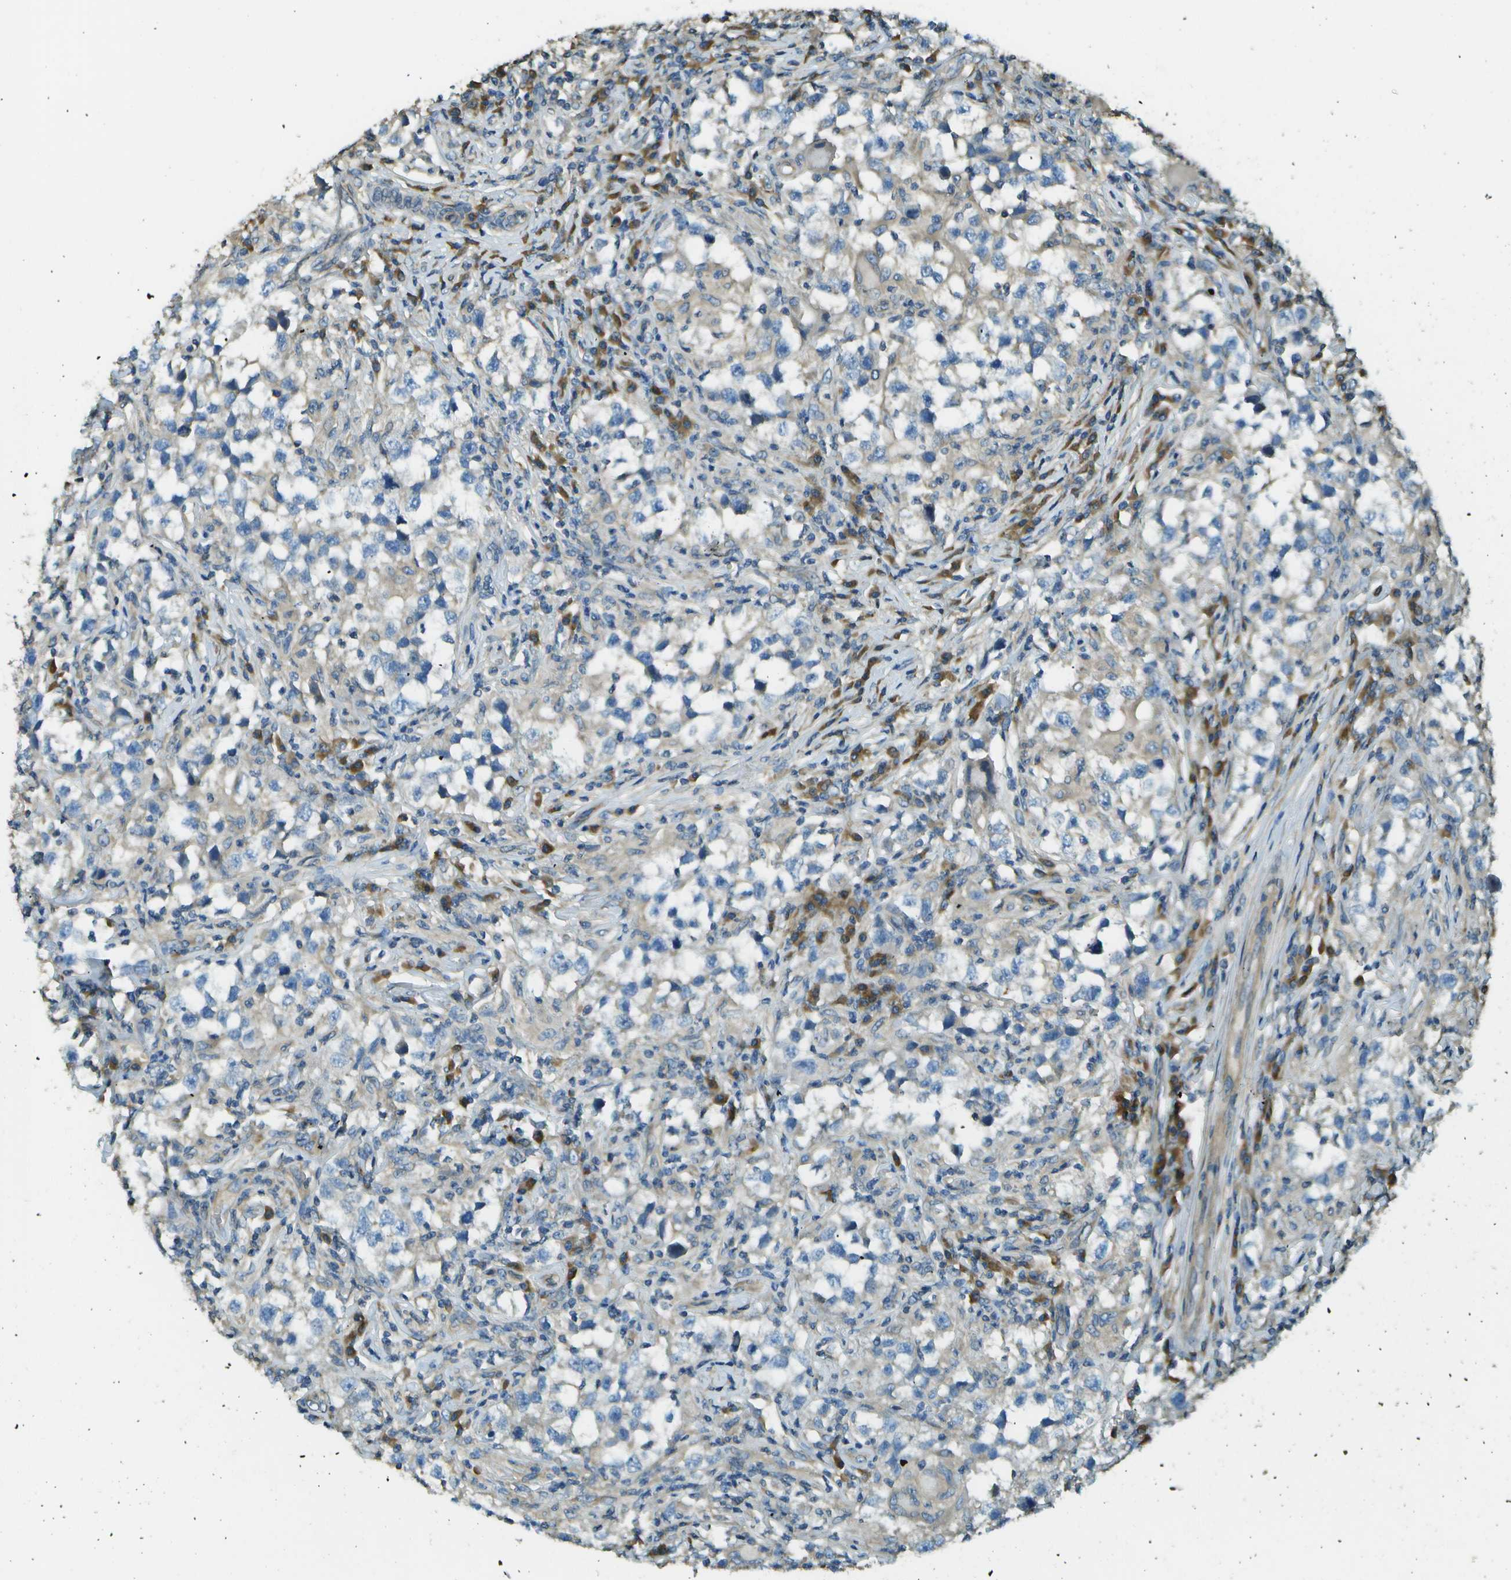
{"staining": {"intensity": "negative", "quantity": "none", "location": "none"}, "tissue": "testis cancer", "cell_type": "Tumor cells", "image_type": "cancer", "snomed": [{"axis": "morphology", "description": "Carcinoma, Embryonal, NOS"}, {"axis": "topography", "description": "Testis"}], "caption": "There is no significant staining in tumor cells of embryonal carcinoma (testis). The staining was performed using DAB to visualize the protein expression in brown, while the nuclei were stained in blue with hematoxylin (Magnification: 20x).", "gene": "DNAJB11", "patient": {"sex": "male", "age": 21}}